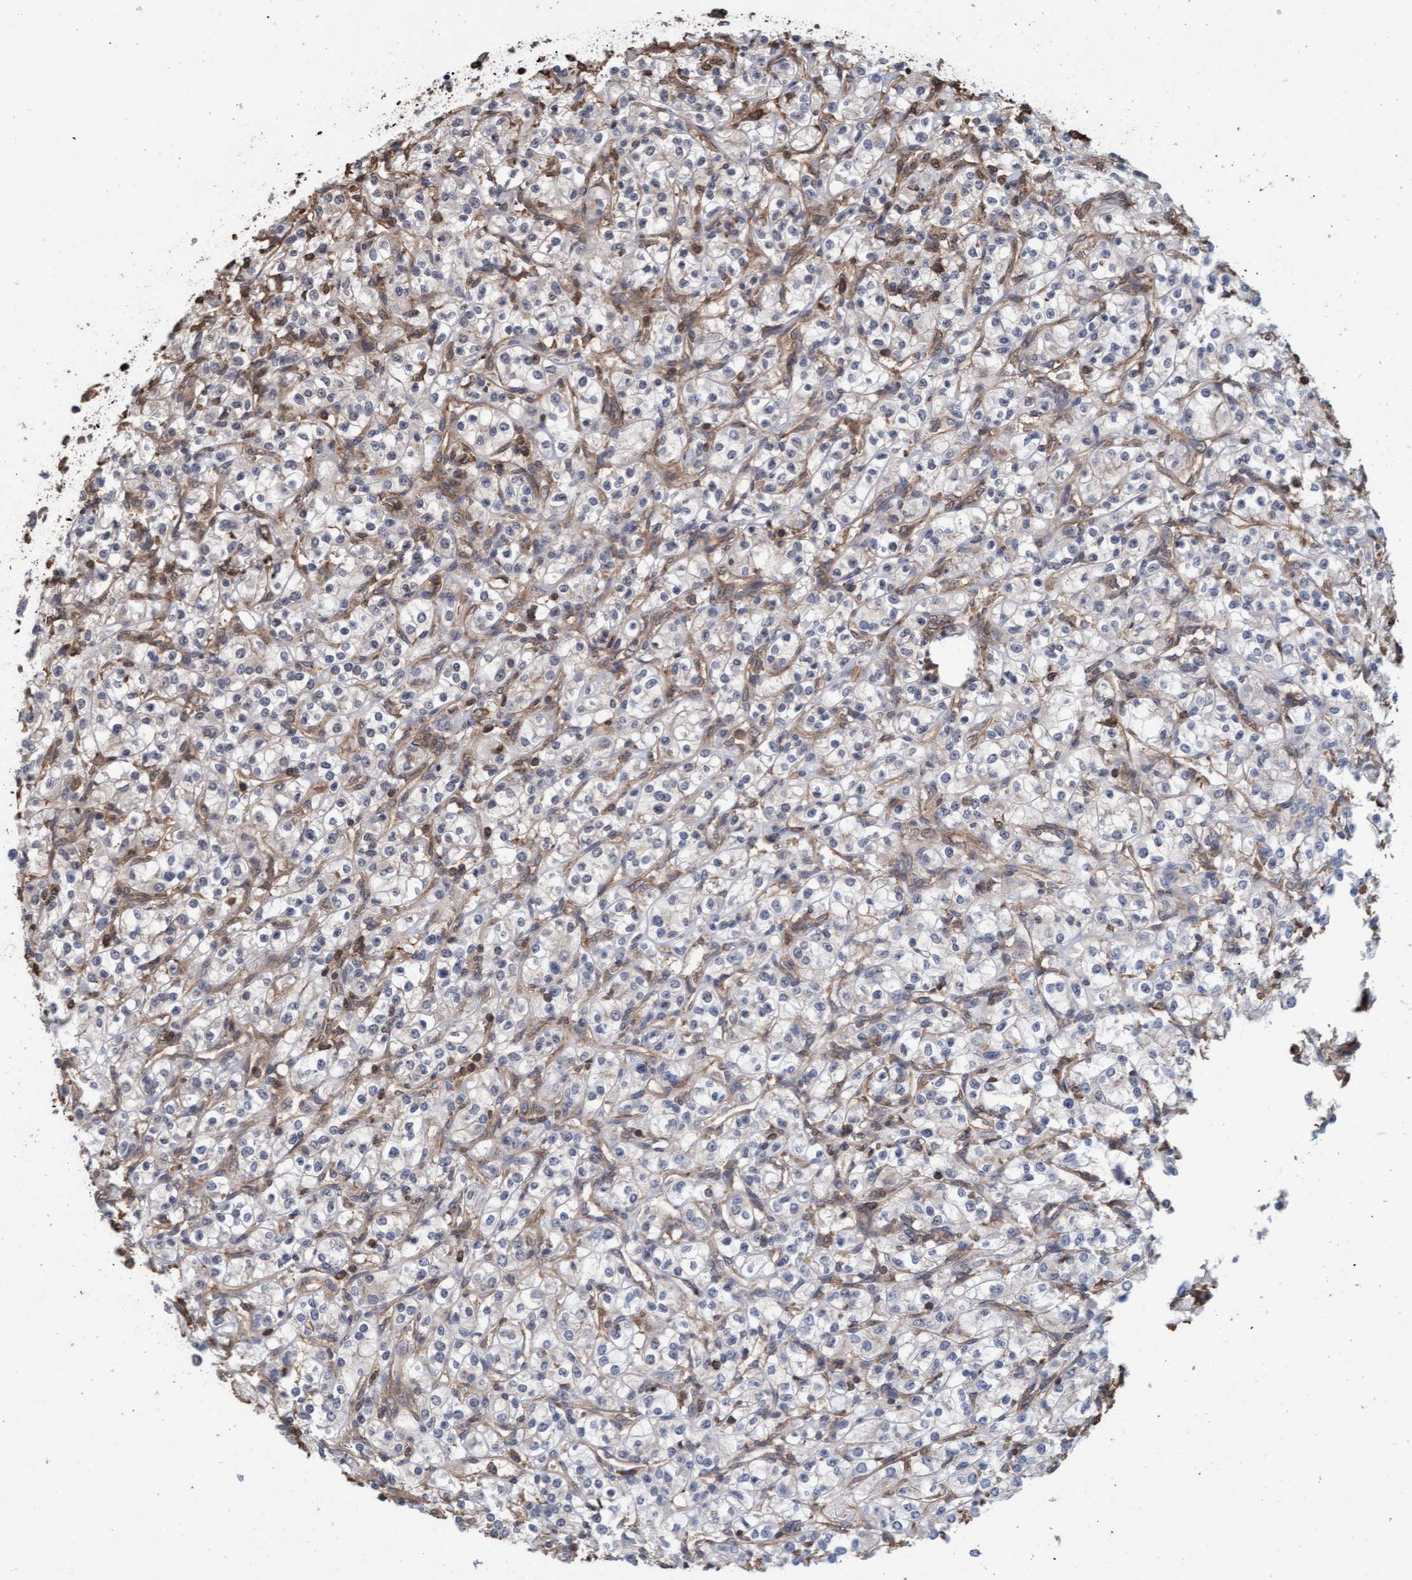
{"staining": {"intensity": "negative", "quantity": "none", "location": "none"}, "tissue": "renal cancer", "cell_type": "Tumor cells", "image_type": "cancer", "snomed": [{"axis": "morphology", "description": "Adenocarcinoma, NOS"}, {"axis": "topography", "description": "Kidney"}], "caption": "Immunohistochemistry photomicrograph of renal cancer stained for a protein (brown), which reveals no staining in tumor cells. Nuclei are stained in blue.", "gene": "FXR2", "patient": {"sex": "male", "age": 77}}